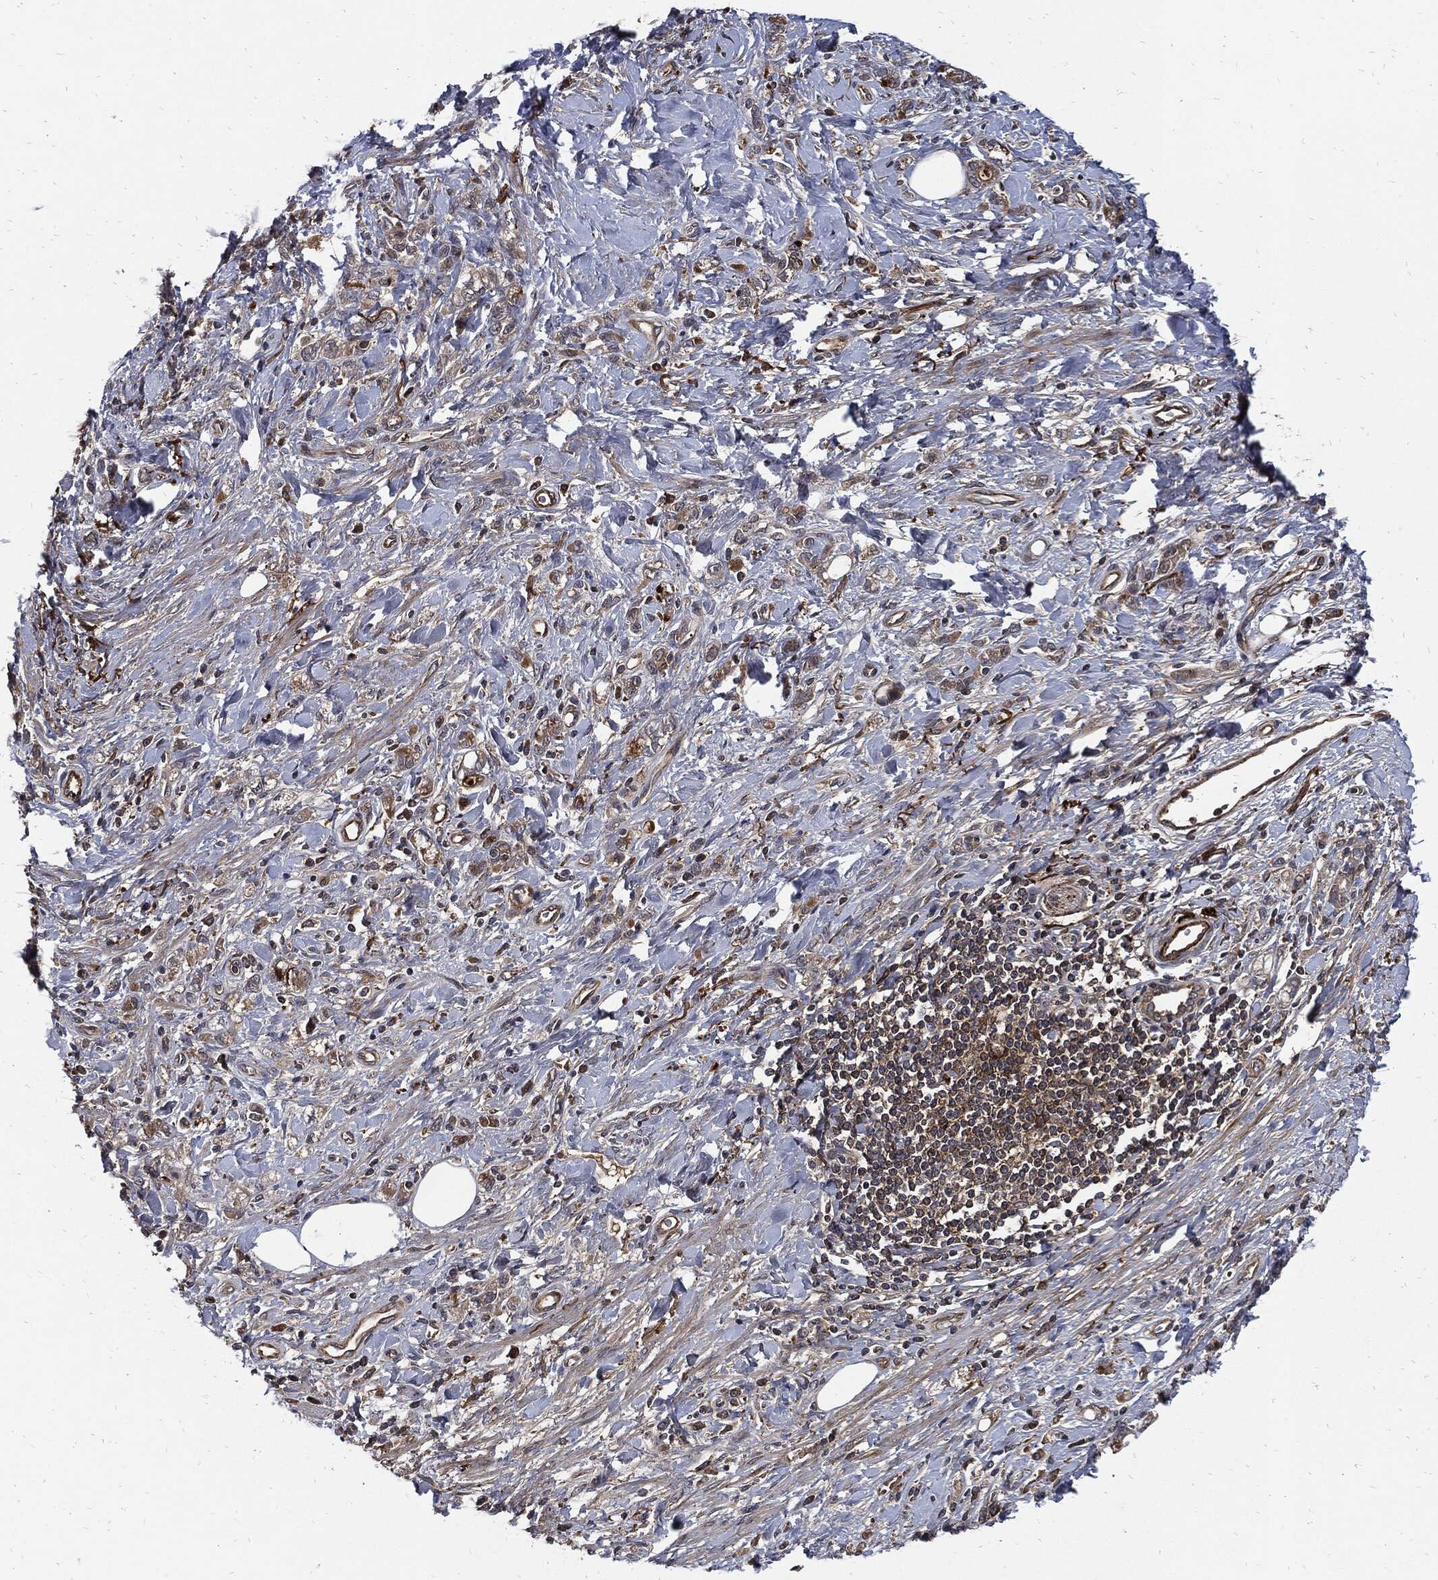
{"staining": {"intensity": "moderate", "quantity": "25%-75%", "location": "cytoplasmic/membranous"}, "tissue": "stomach cancer", "cell_type": "Tumor cells", "image_type": "cancer", "snomed": [{"axis": "morphology", "description": "Adenocarcinoma, NOS"}, {"axis": "topography", "description": "Stomach"}], "caption": "A high-resolution photomicrograph shows IHC staining of adenocarcinoma (stomach), which displays moderate cytoplasmic/membranous positivity in approximately 25%-75% of tumor cells.", "gene": "CLU", "patient": {"sex": "male", "age": 77}}